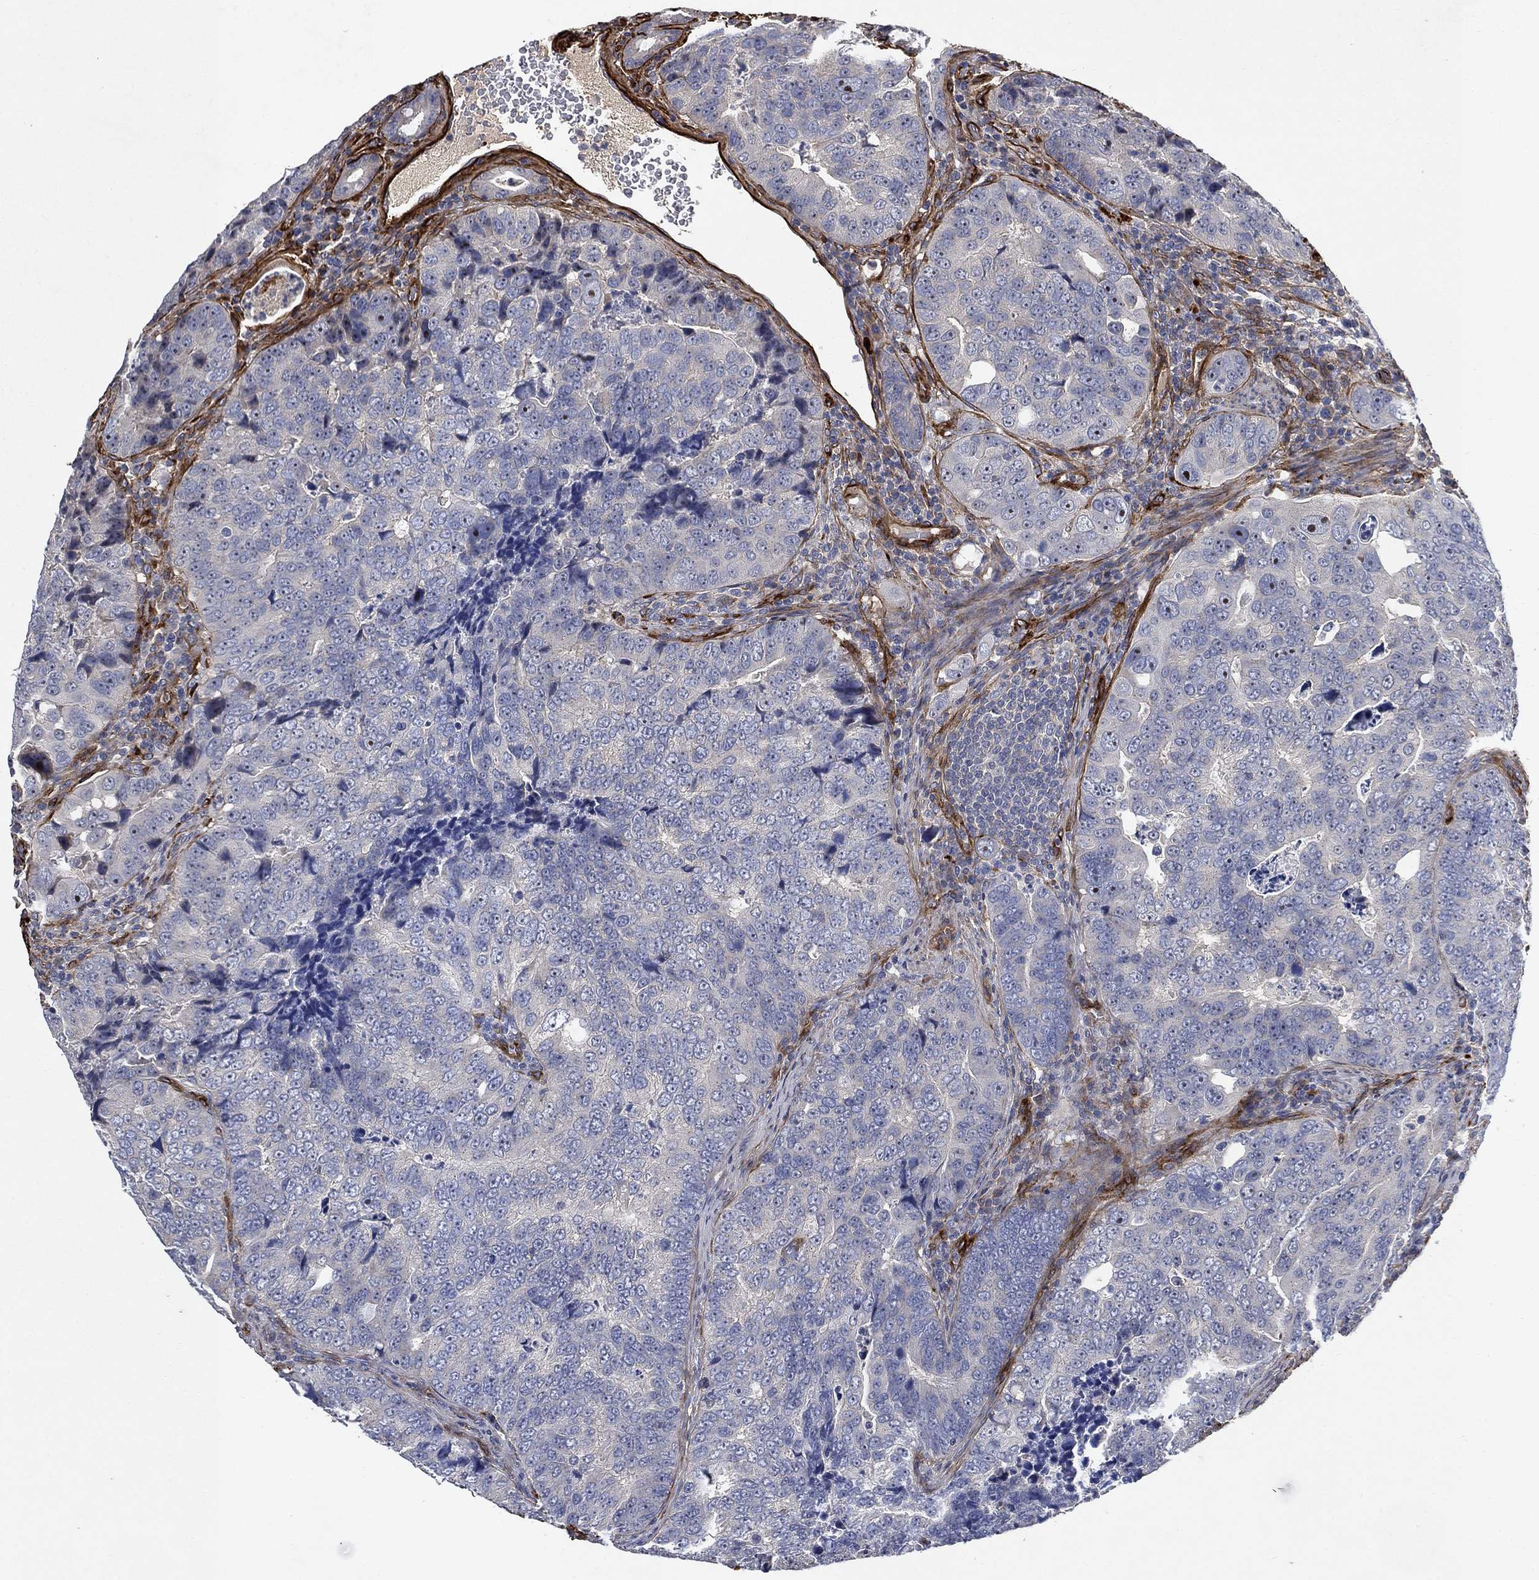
{"staining": {"intensity": "negative", "quantity": "none", "location": "none"}, "tissue": "colorectal cancer", "cell_type": "Tumor cells", "image_type": "cancer", "snomed": [{"axis": "morphology", "description": "Adenocarcinoma, NOS"}, {"axis": "topography", "description": "Colon"}], "caption": "Tumor cells show no significant protein staining in colorectal cancer (adenocarcinoma).", "gene": "COL4A2", "patient": {"sex": "female", "age": 72}}